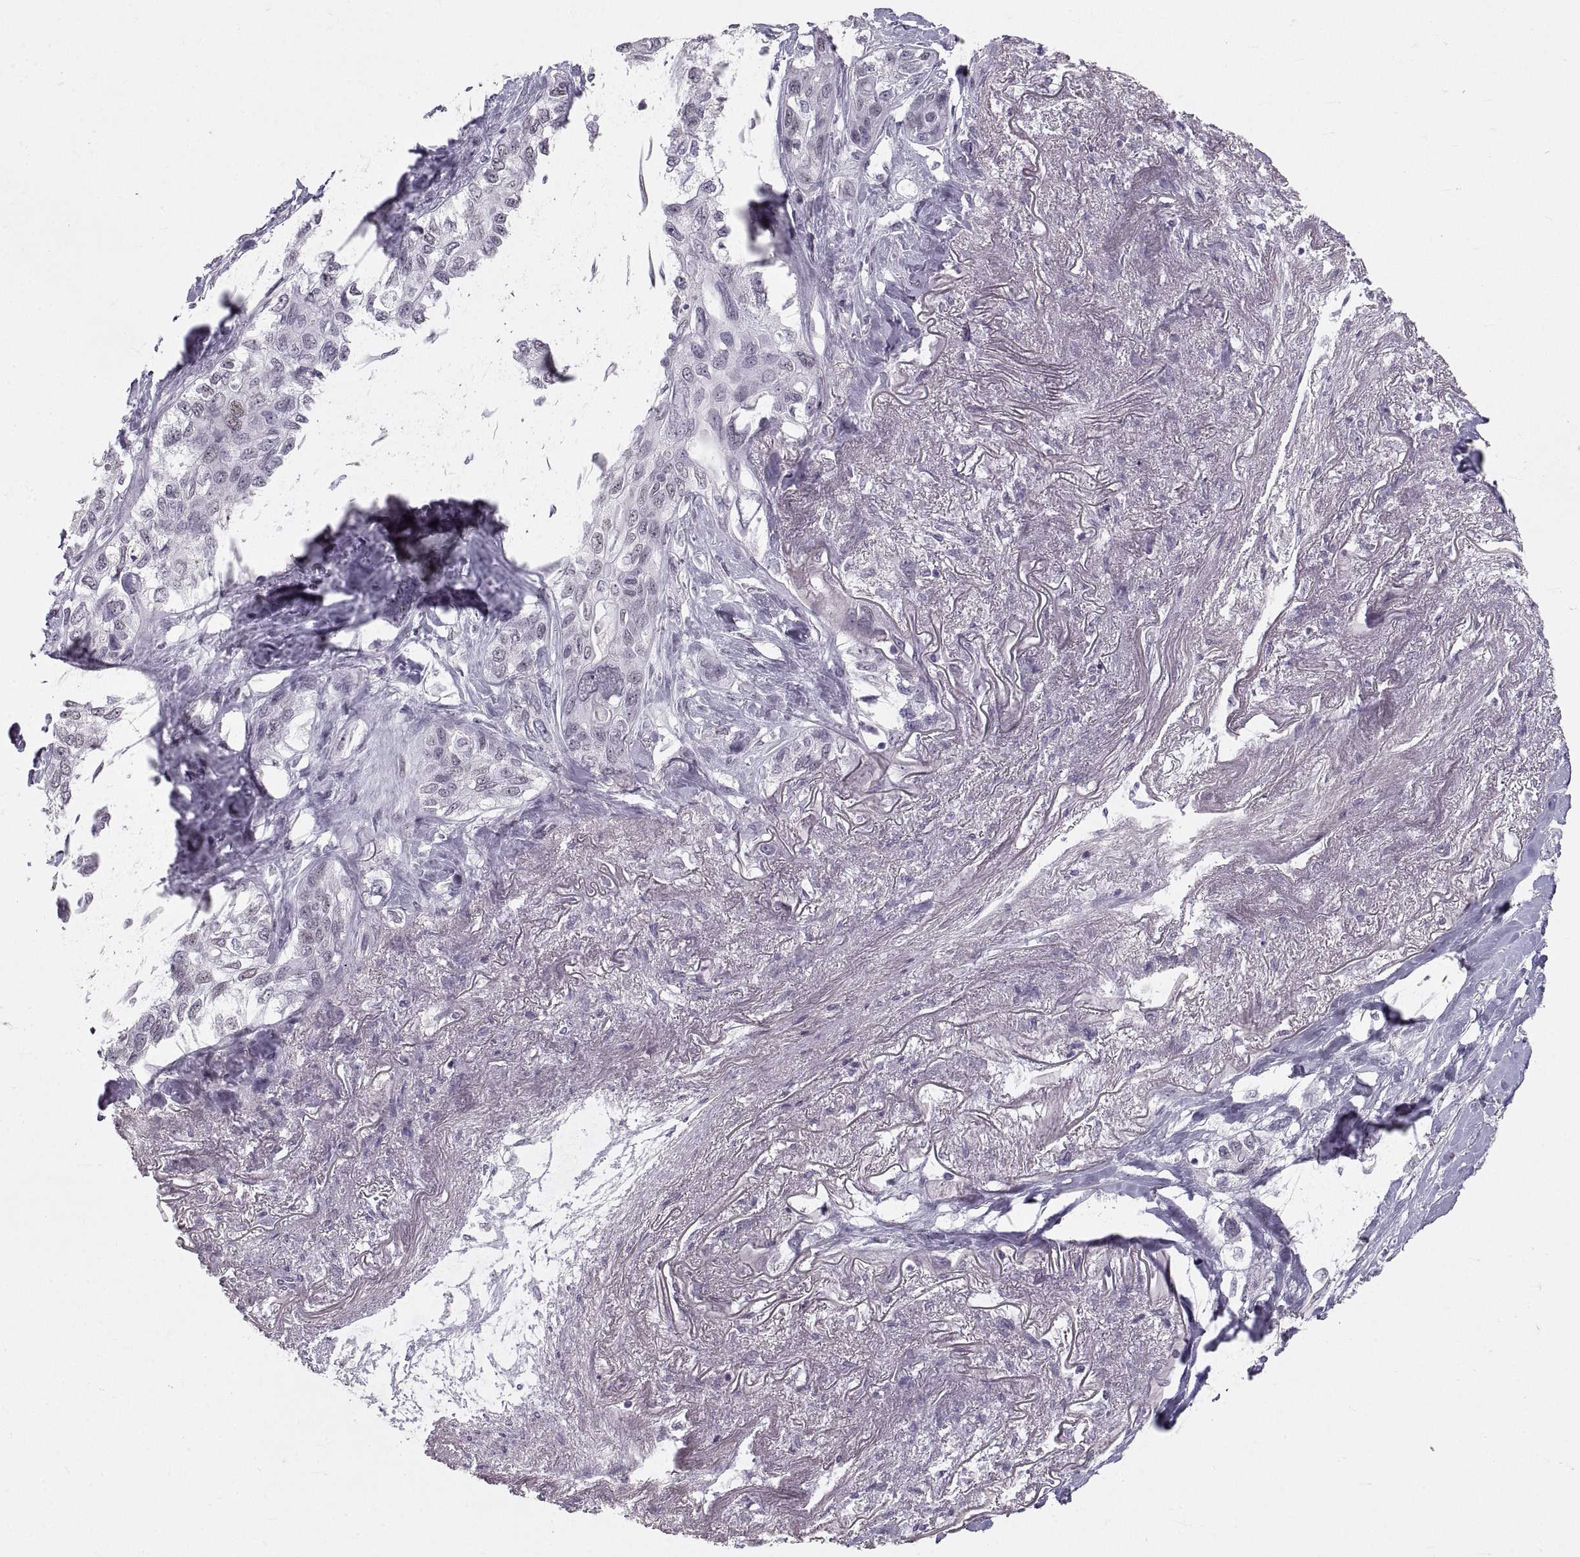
{"staining": {"intensity": "negative", "quantity": "none", "location": "none"}, "tissue": "lung cancer", "cell_type": "Tumor cells", "image_type": "cancer", "snomed": [{"axis": "morphology", "description": "Squamous cell carcinoma, NOS"}, {"axis": "topography", "description": "Lung"}], "caption": "This photomicrograph is of lung cancer stained with immunohistochemistry to label a protein in brown with the nuclei are counter-stained blue. There is no expression in tumor cells.", "gene": "NANOS3", "patient": {"sex": "female", "age": 70}}